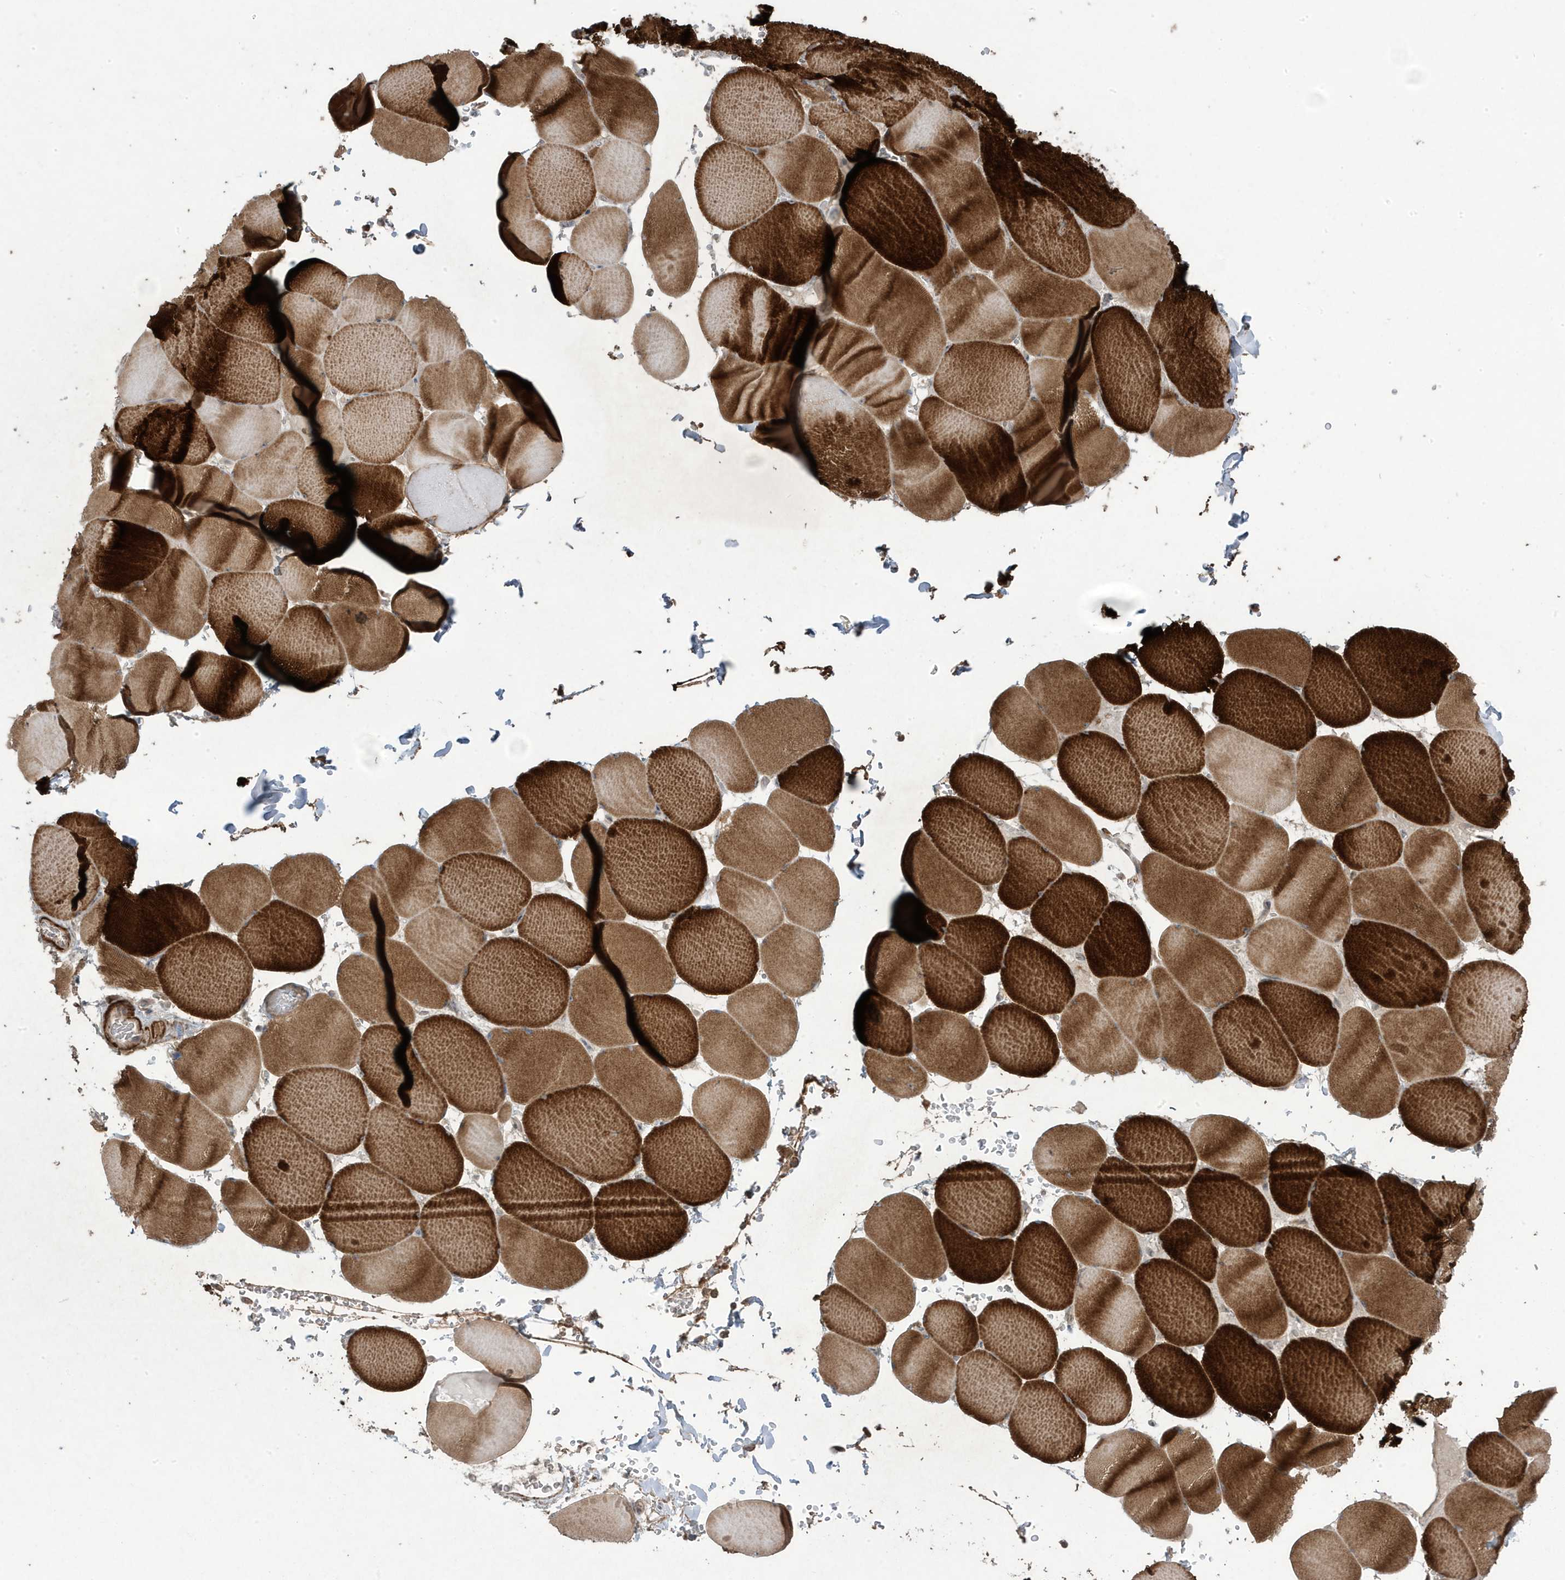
{"staining": {"intensity": "strong", "quantity": ">75%", "location": "cytoplasmic/membranous"}, "tissue": "skeletal muscle", "cell_type": "Myocytes", "image_type": "normal", "snomed": [{"axis": "morphology", "description": "Normal tissue, NOS"}, {"axis": "topography", "description": "Skeletal muscle"}, {"axis": "topography", "description": "Head-Neck"}], "caption": "Strong cytoplasmic/membranous expression for a protein is appreciated in about >75% of myocytes of normal skeletal muscle using immunohistochemistry.", "gene": "CETN3", "patient": {"sex": "male", "age": 66}}